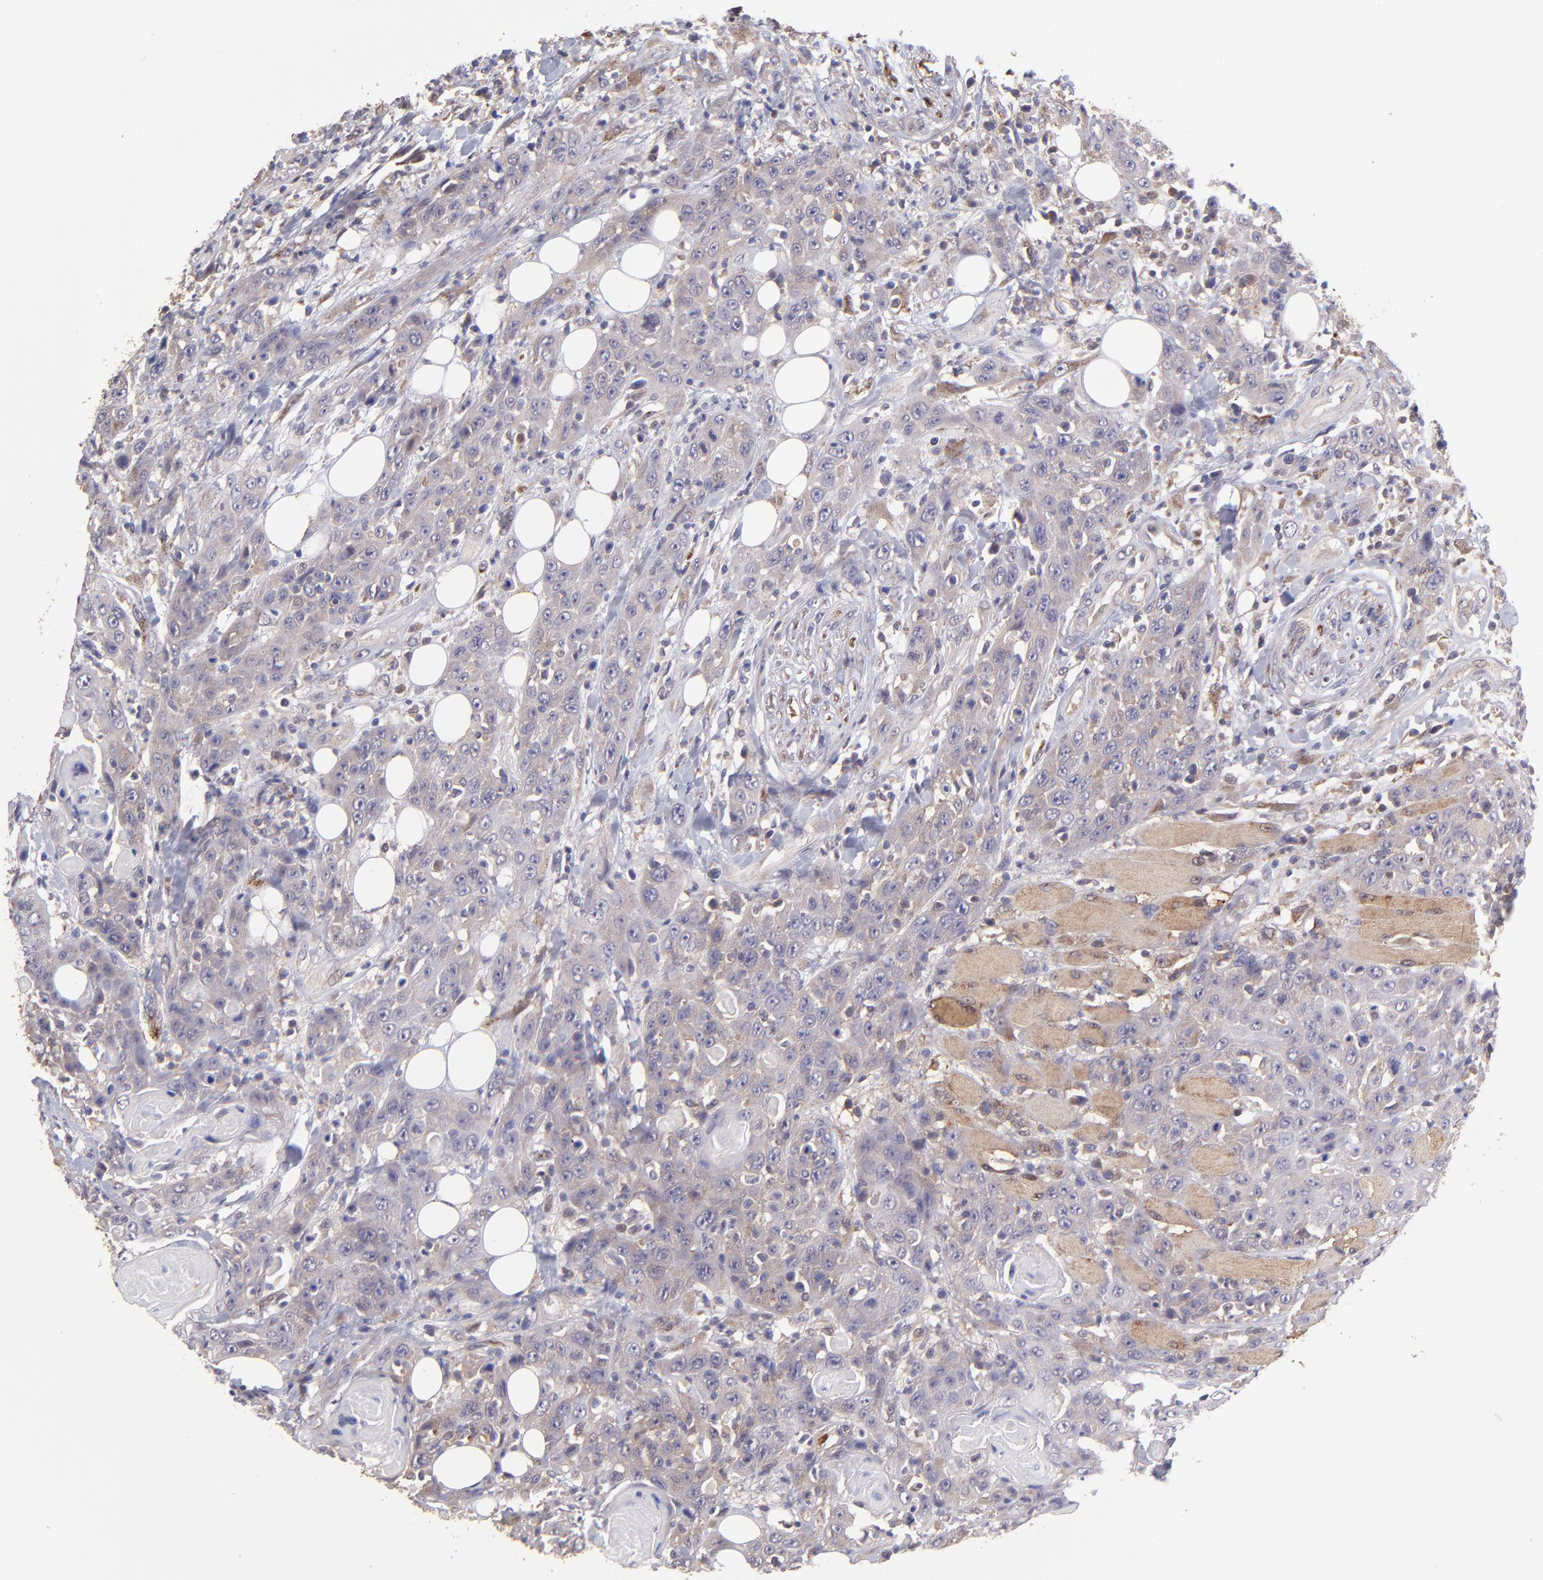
{"staining": {"intensity": "weak", "quantity": ">75%", "location": "cytoplasmic/membranous"}, "tissue": "head and neck cancer", "cell_type": "Tumor cells", "image_type": "cancer", "snomed": [{"axis": "morphology", "description": "Squamous cell carcinoma, NOS"}, {"axis": "topography", "description": "Head-Neck"}], "caption": "Brown immunohistochemical staining in human head and neck cancer (squamous cell carcinoma) reveals weak cytoplasmic/membranous expression in approximately >75% of tumor cells.", "gene": "NSF", "patient": {"sex": "female", "age": 84}}